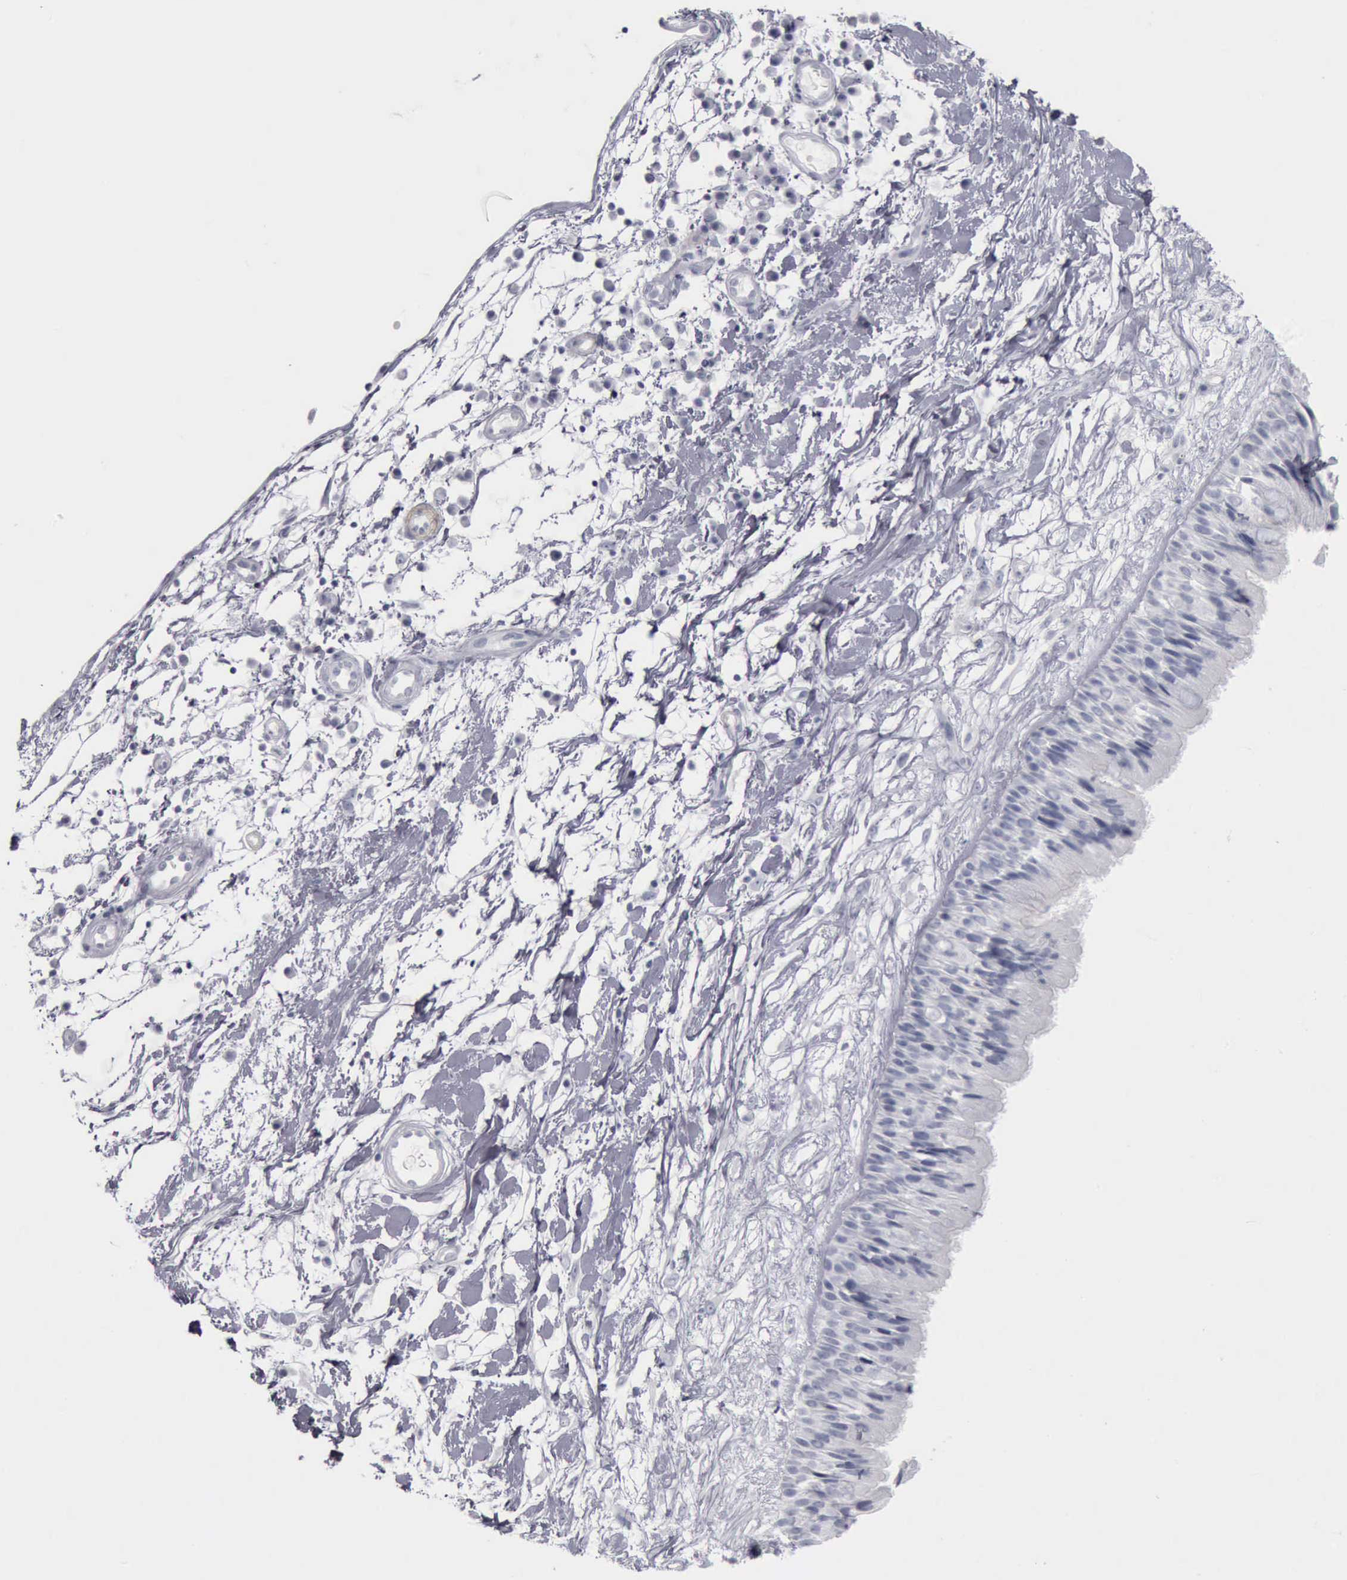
{"staining": {"intensity": "negative", "quantity": "none", "location": "none"}, "tissue": "nasopharynx", "cell_type": "Respiratory epithelial cells", "image_type": "normal", "snomed": [{"axis": "morphology", "description": "Normal tissue, NOS"}, {"axis": "topography", "description": "Nasopharynx"}], "caption": "Unremarkable nasopharynx was stained to show a protein in brown. There is no significant staining in respiratory epithelial cells. (IHC, brightfield microscopy, high magnification).", "gene": "CALD1", "patient": {"sex": "male", "age": 13}}